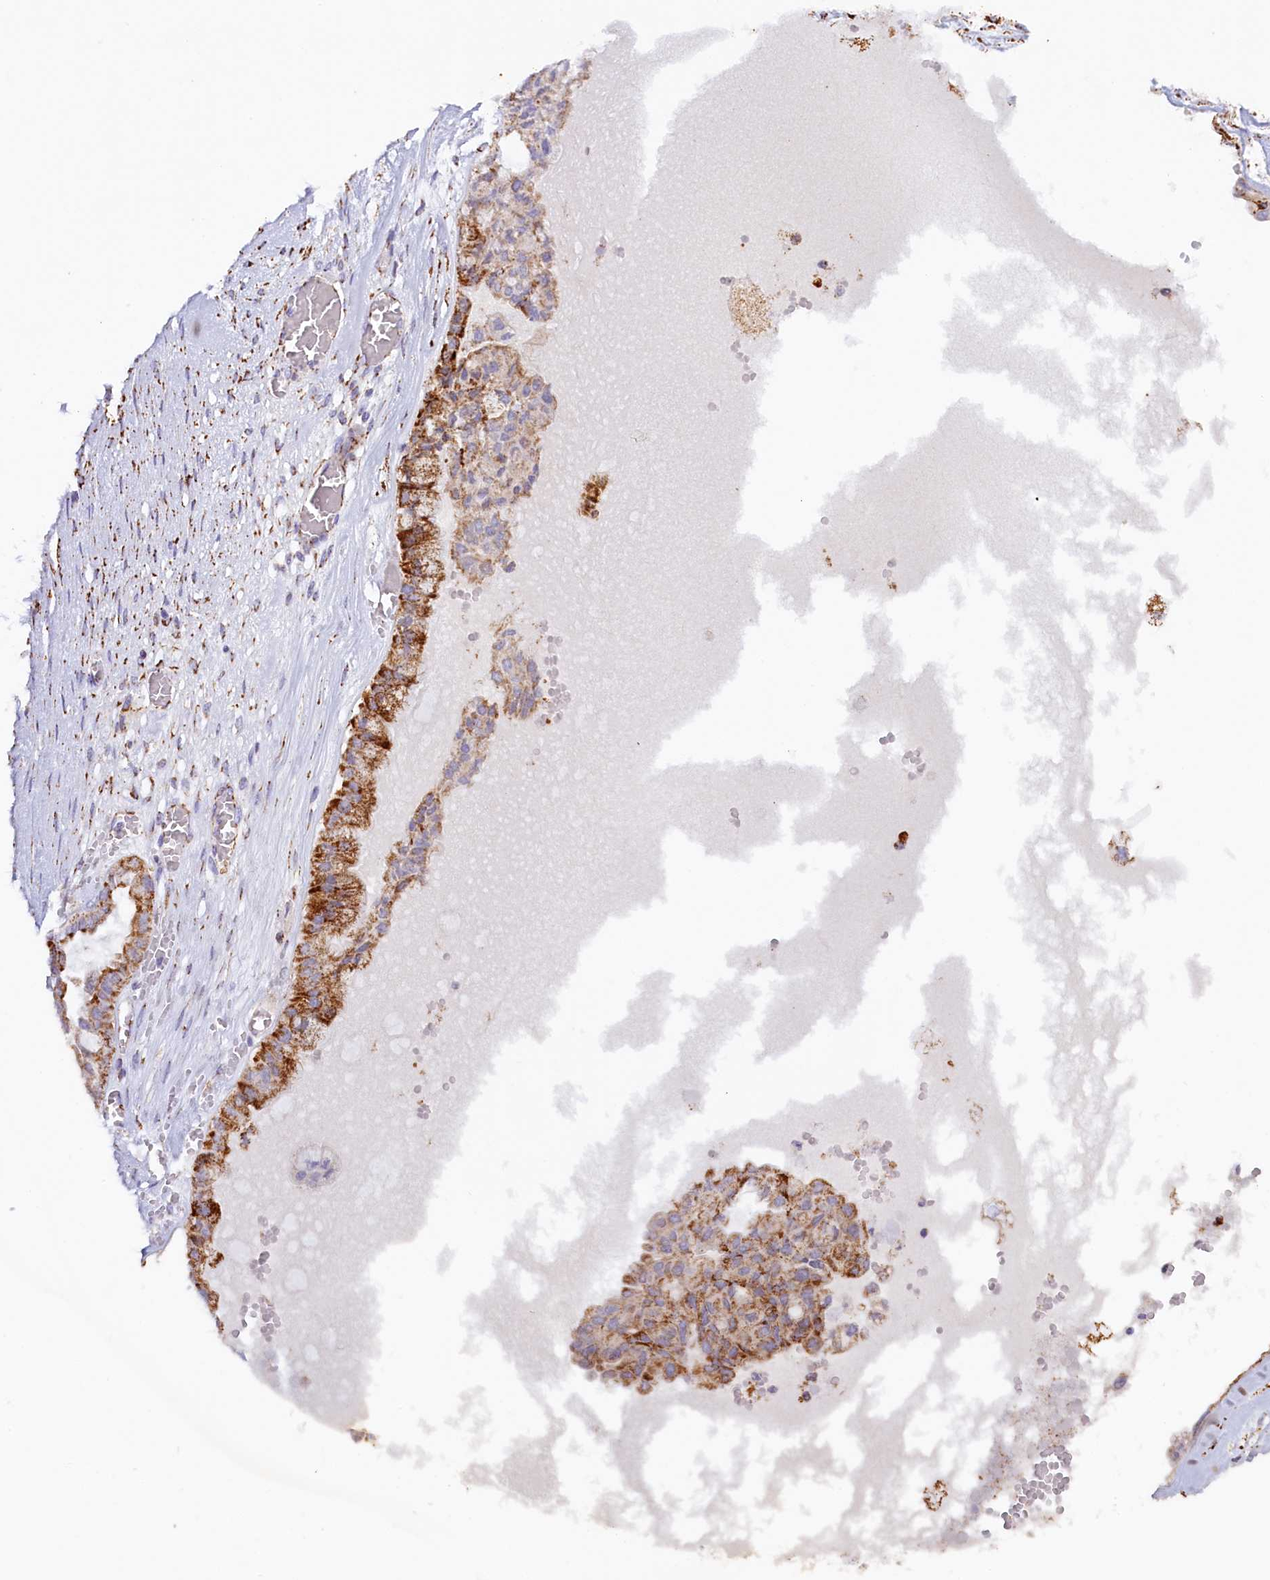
{"staining": {"intensity": "strong", "quantity": ">75%", "location": "cytoplasmic/membranous"}, "tissue": "ovarian cancer", "cell_type": "Tumor cells", "image_type": "cancer", "snomed": [{"axis": "morphology", "description": "Carcinoma, NOS"}, {"axis": "morphology", "description": "Carcinoma, endometroid"}, {"axis": "topography", "description": "Ovary"}], "caption": "Strong cytoplasmic/membranous positivity for a protein is identified in approximately >75% of tumor cells of ovarian cancer using IHC.", "gene": "AKTIP", "patient": {"sex": "female", "age": 50}}